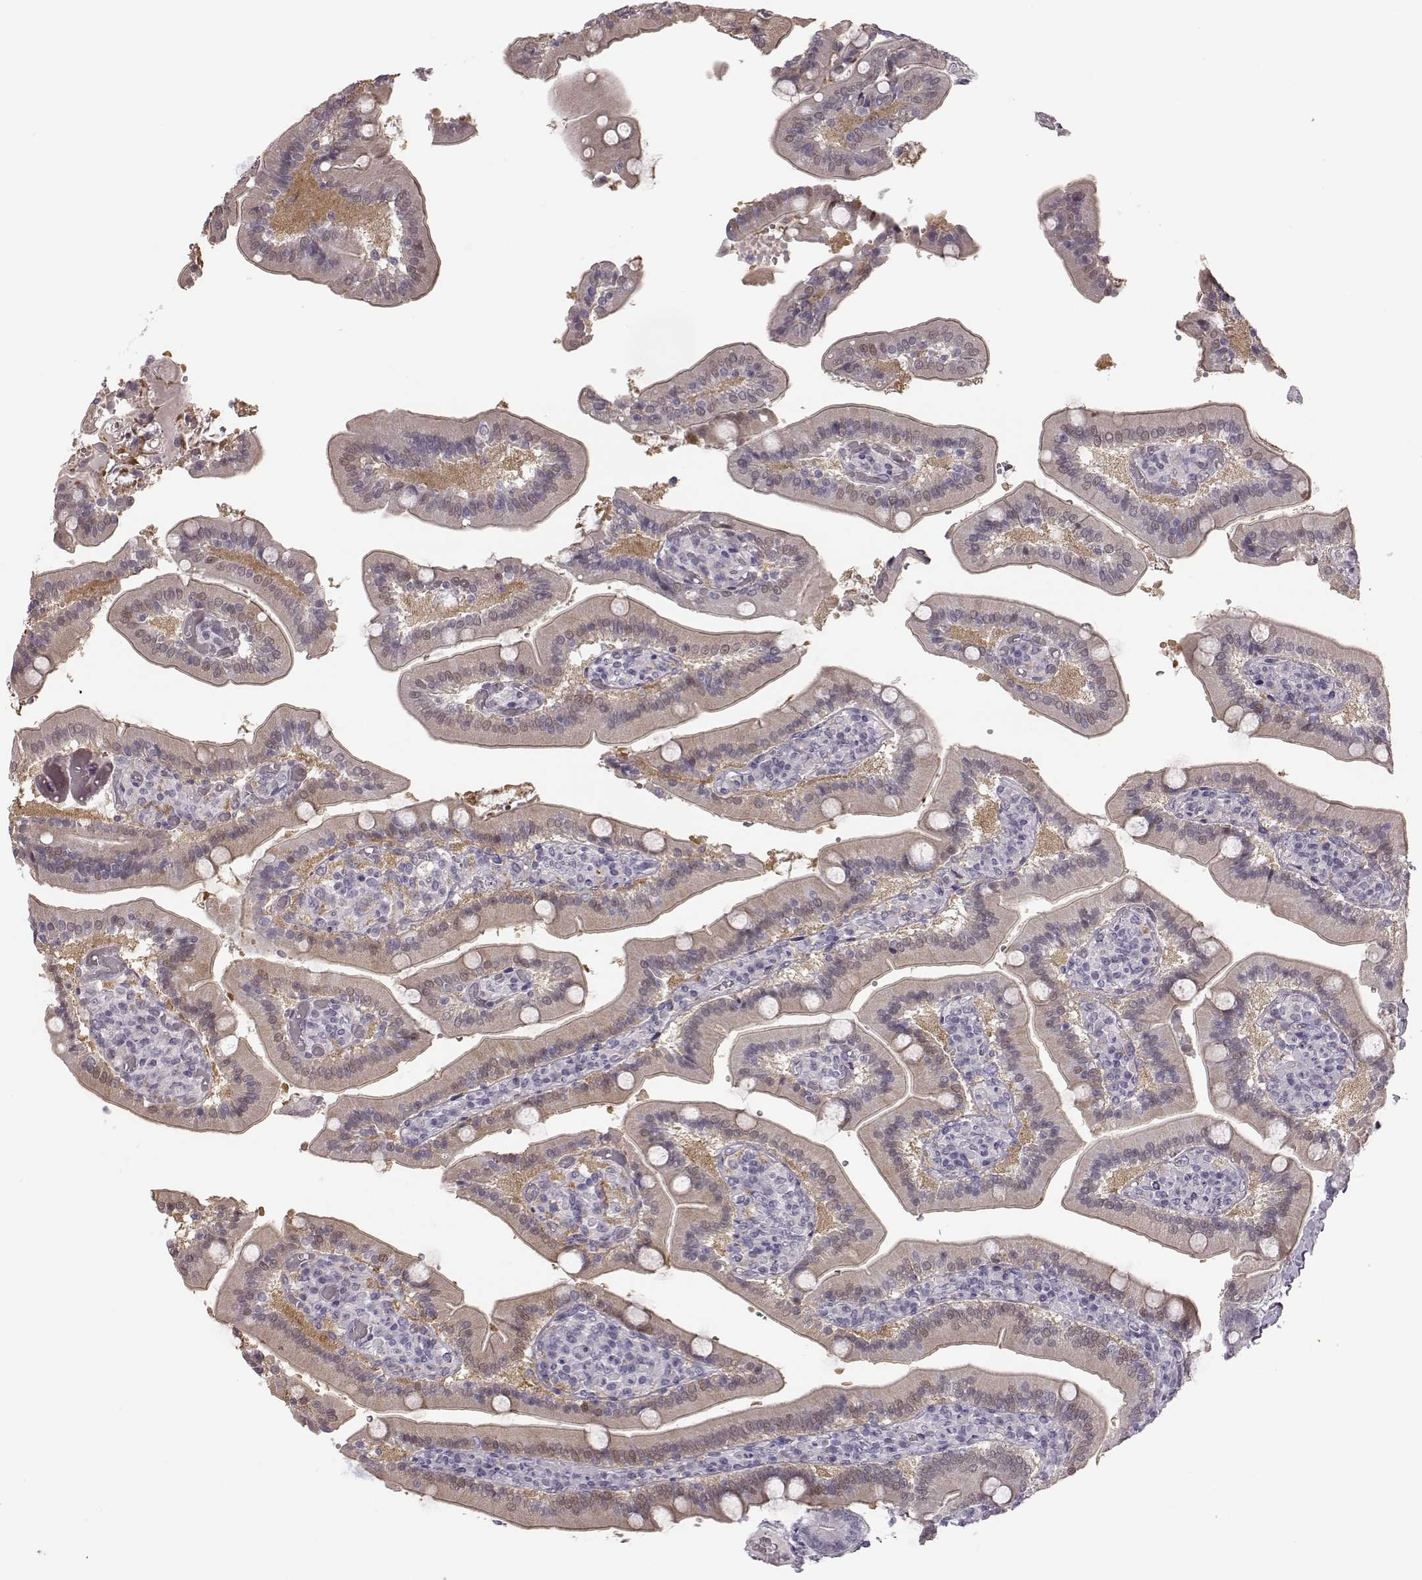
{"staining": {"intensity": "weak", "quantity": "<25%", "location": "nuclear"}, "tissue": "duodenum", "cell_type": "Glandular cells", "image_type": "normal", "snomed": [{"axis": "morphology", "description": "Normal tissue, NOS"}, {"axis": "topography", "description": "Duodenum"}], "caption": "This is a micrograph of immunohistochemistry staining of unremarkable duodenum, which shows no positivity in glandular cells. Nuclei are stained in blue.", "gene": "ZNF433", "patient": {"sex": "female", "age": 62}}